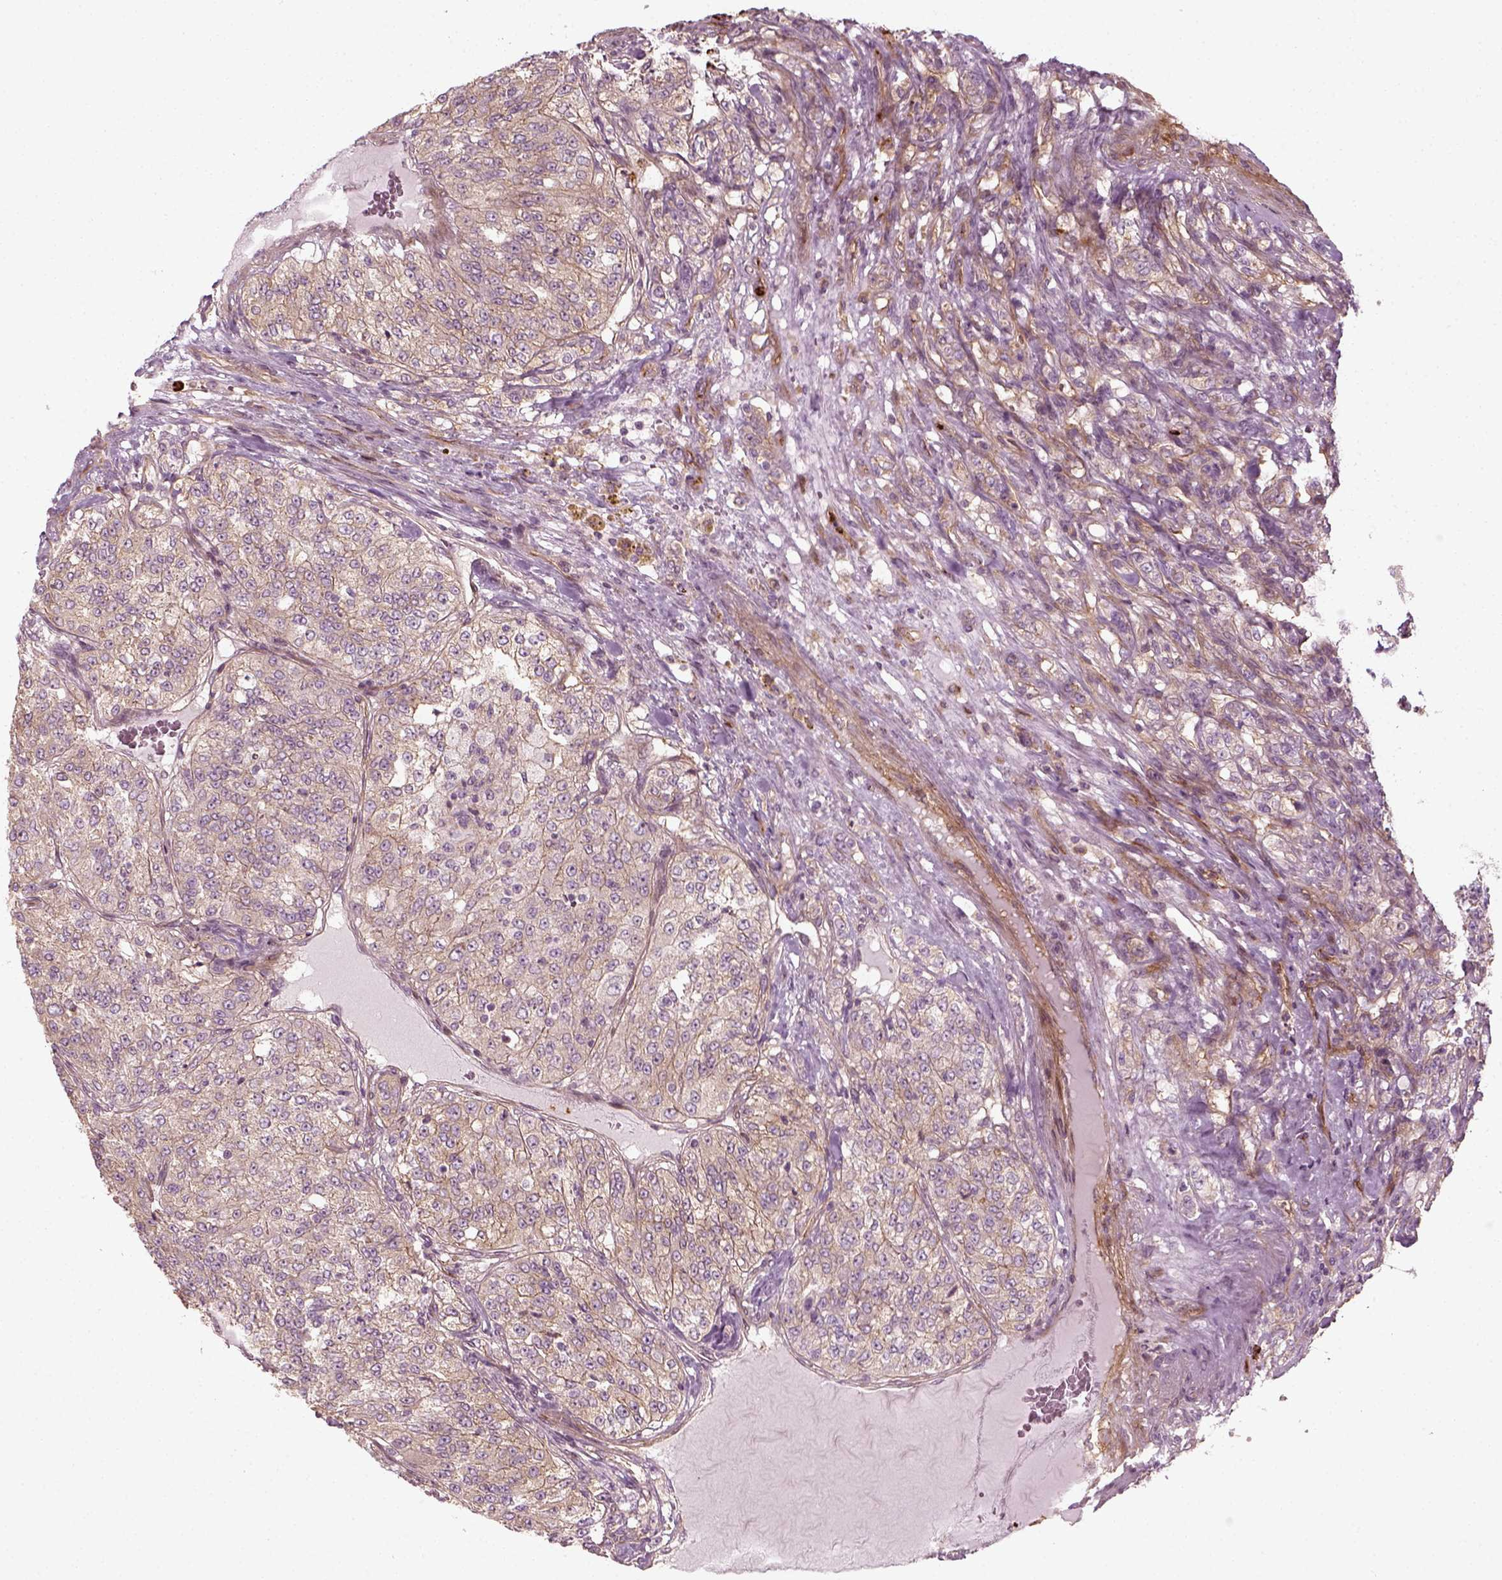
{"staining": {"intensity": "weak", "quantity": ">75%", "location": "cytoplasmic/membranous"}, "tissue": "renal cancer", "cell_type": "Tumor cells", "image_type": "cancer", "snomed": [{"axis": "morphology", "description": "Adenocarcinoma, NOS"}, {"axis": "topography", "description": "Kidney"}], "caption": "A brown stain highlights weak cytoplasmic/membranous expression of a protein in renal adenocarcinoma tumor cells. The protein of interest is shown in brown color, while the nuclei are stained blue.", "gene": "NPTN", "patient": {"sex": "female", "age": 63}}